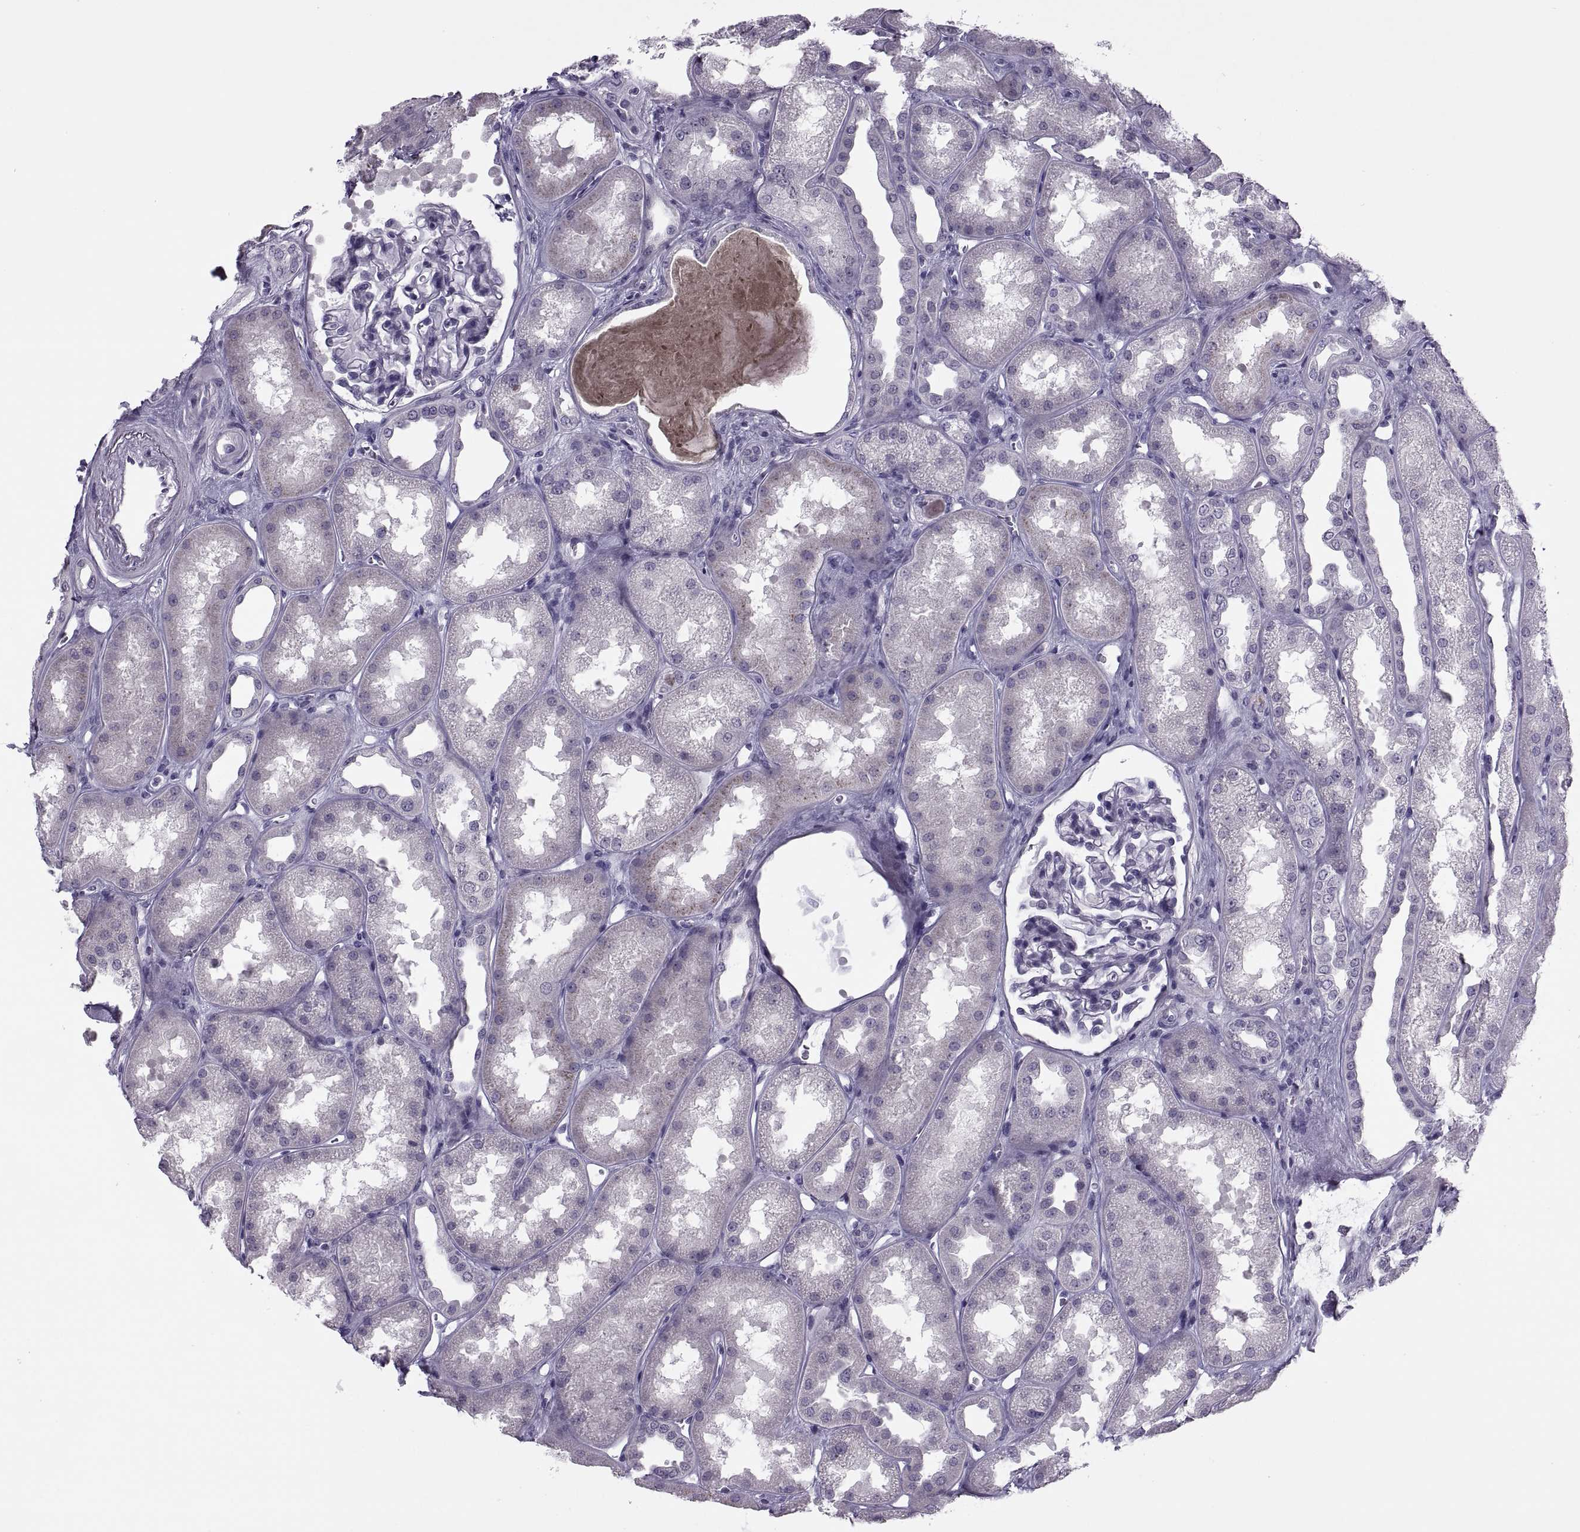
{"staining": {"intensity": "negative", "quantity": "none", "location": "none"}, "tissue": "kidney", "cell_type": "Cells in glomeruli", "image_type": "normal", "snomed": [{"axis": "morphology", "description": "Normal tissue, NOS"}, {"axis": "topography", "description": "Kidney"}], "caption": "An IHC photomicrograph of normal kidney is shown. There is no staining in cells in glomeruli of kidney.", "gene": "SYNGR4", "patient": {"sex": "male", "age": 61}}